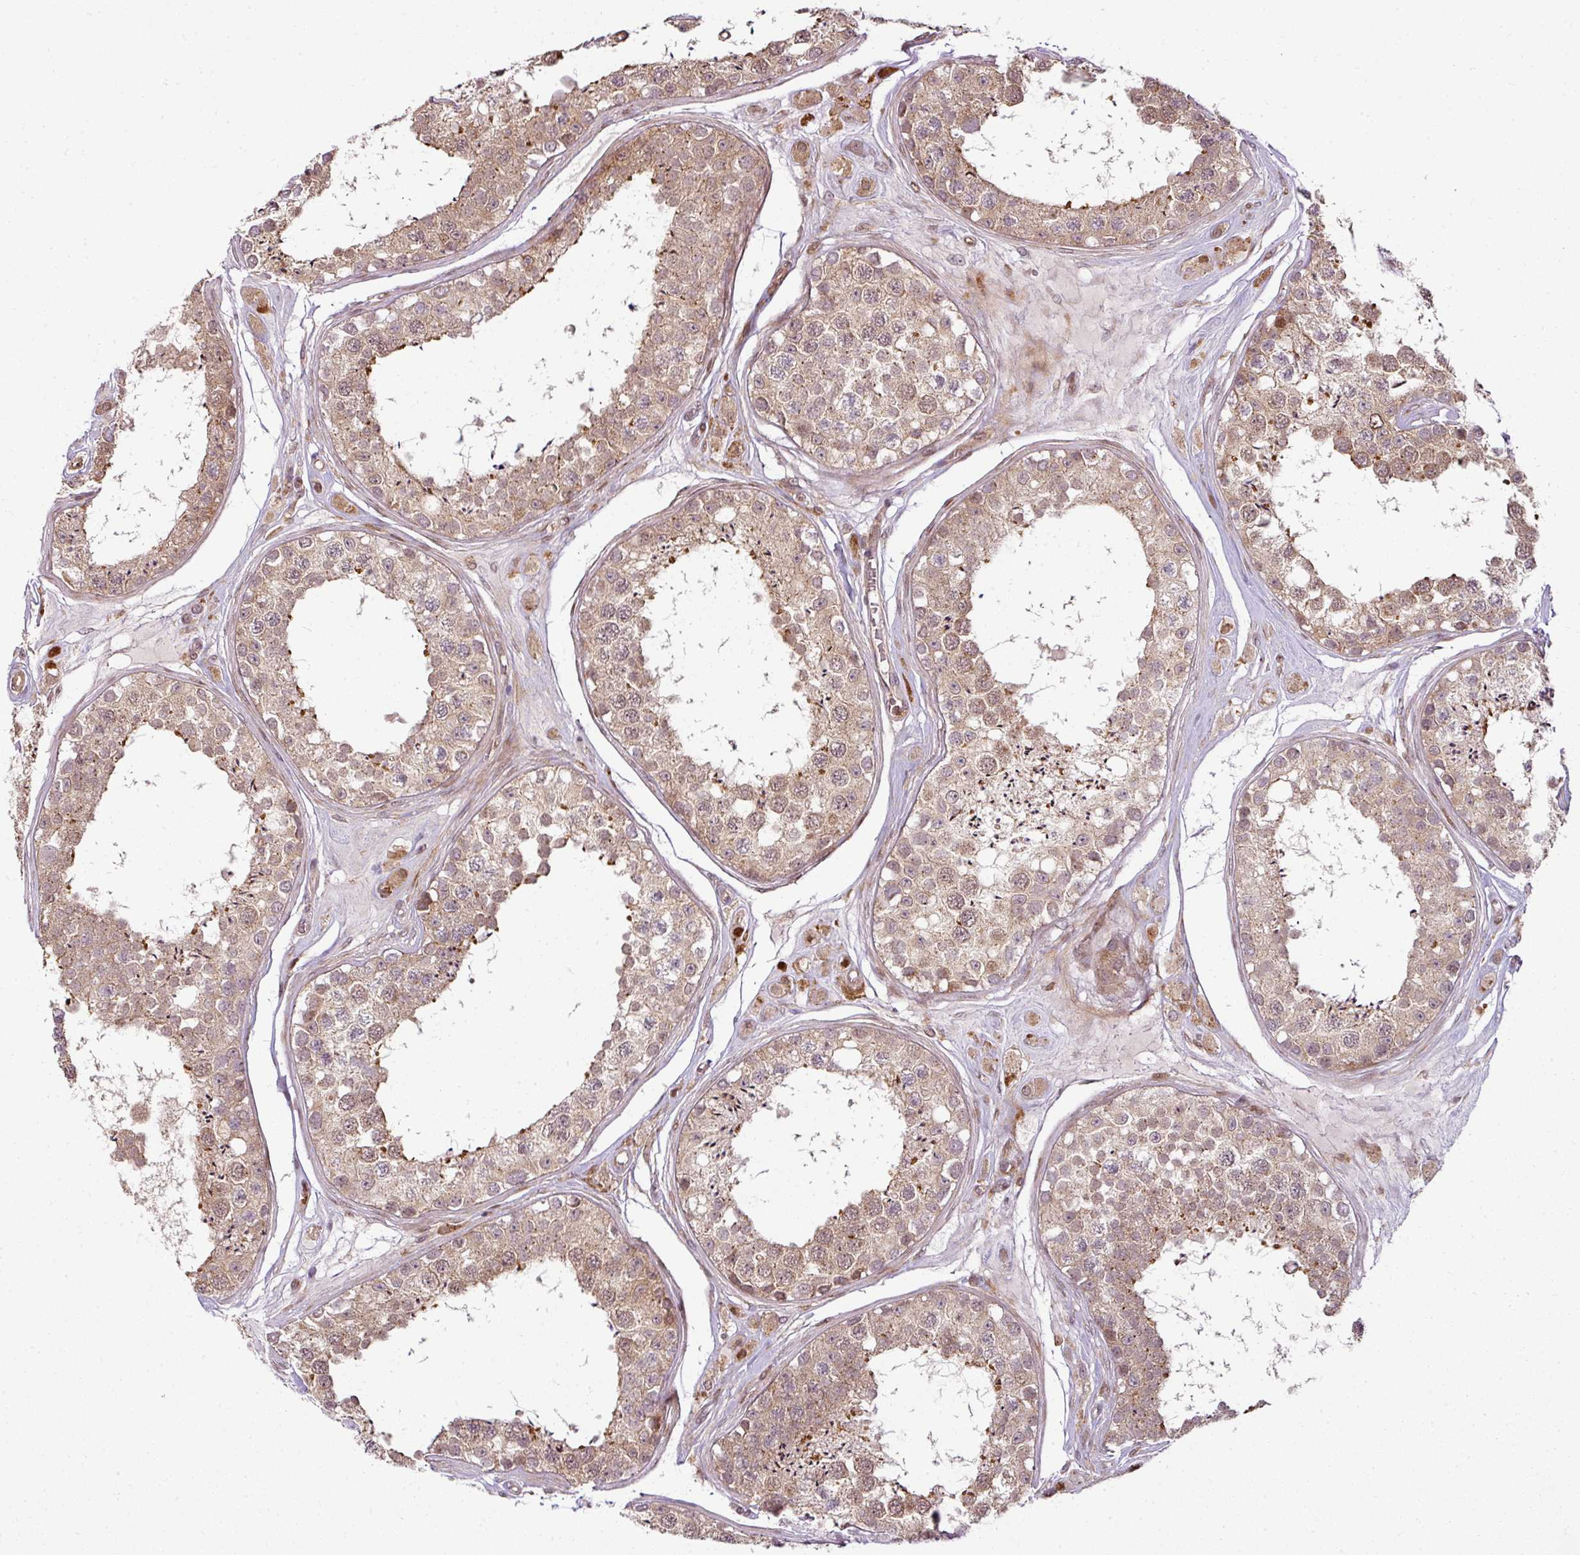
{"staining": {"intensity": "weak", "quantity": ">75%", "location": "cytoplasmic/membranous,nuclear"}, "tissue": "testis", "cell_type": "Cells in seminiferous ducts", "image_type": "normal", "snomed": [{"axis": "morphology", "description": "Normal tissue, NOS"}, {"axis": "topography", "description": "Testis"}], "caption": "Cells in seminiferous ducts exhibit low levels of weak cytoplasmic/membranous,nuclear expression in about >75% of cells in normal human testis.", "gene": "ATAT1", "patient": {"sex": "male", "age": 25}}